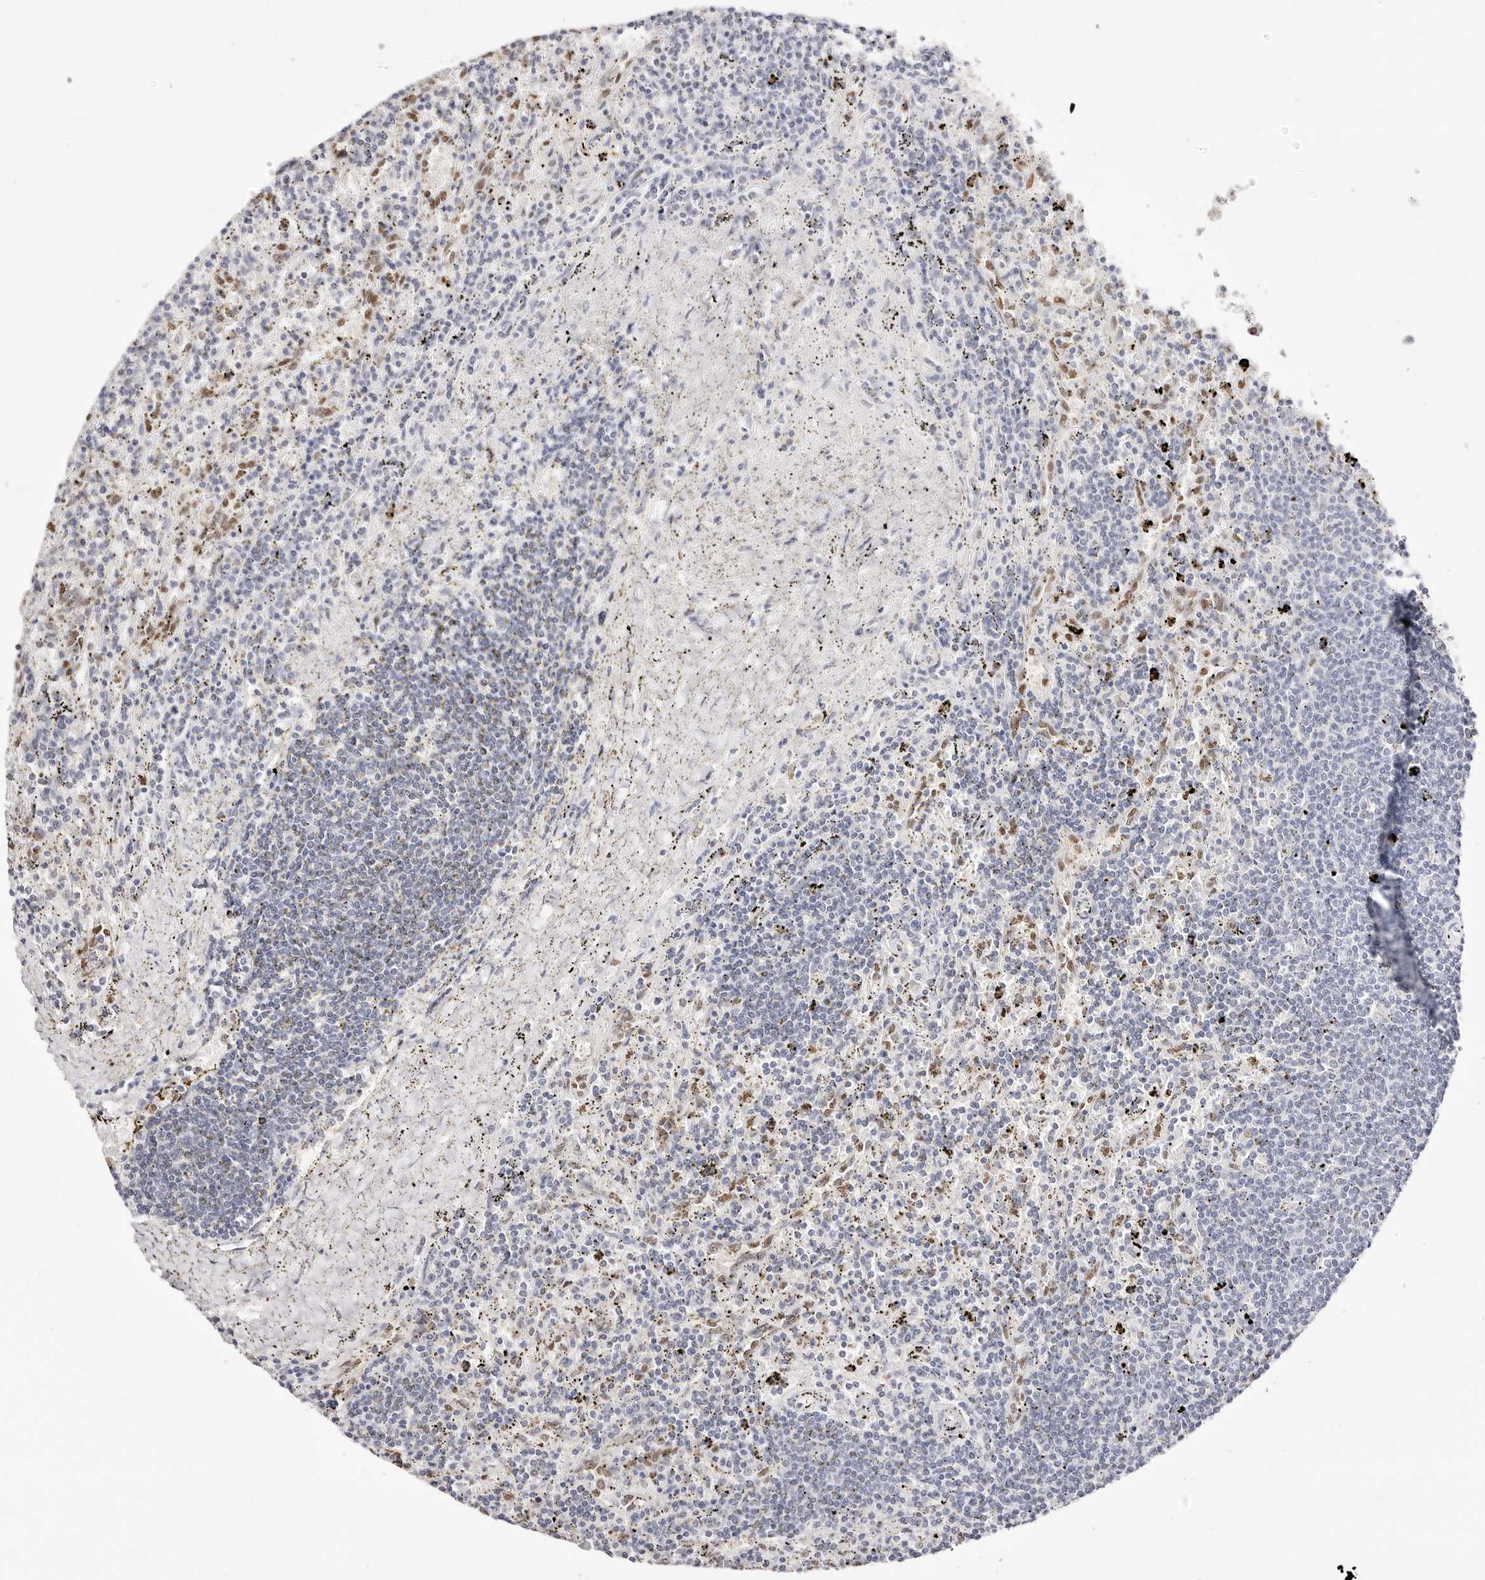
{"staining": {"intensity": "negative", "quantity": "none", "location": "none"}, "tissue": "lymphoma", "cell_type": "Tumor cells", "image_type": "cancer", "snomed": [{"axis": "morphology", "description": "Malignant lymphoma, non-Hodgkin's type, Low grade"}, {"axis": "topography", "description": "Spleen"}], "caption": "Immunohistochemical staining of malignant lymphoma, non-Hodgkin's type (low-grade) displays no significant staining in tumor cells.", "gene": "TKT", "patient": {"sex": "male", "age": 76}}